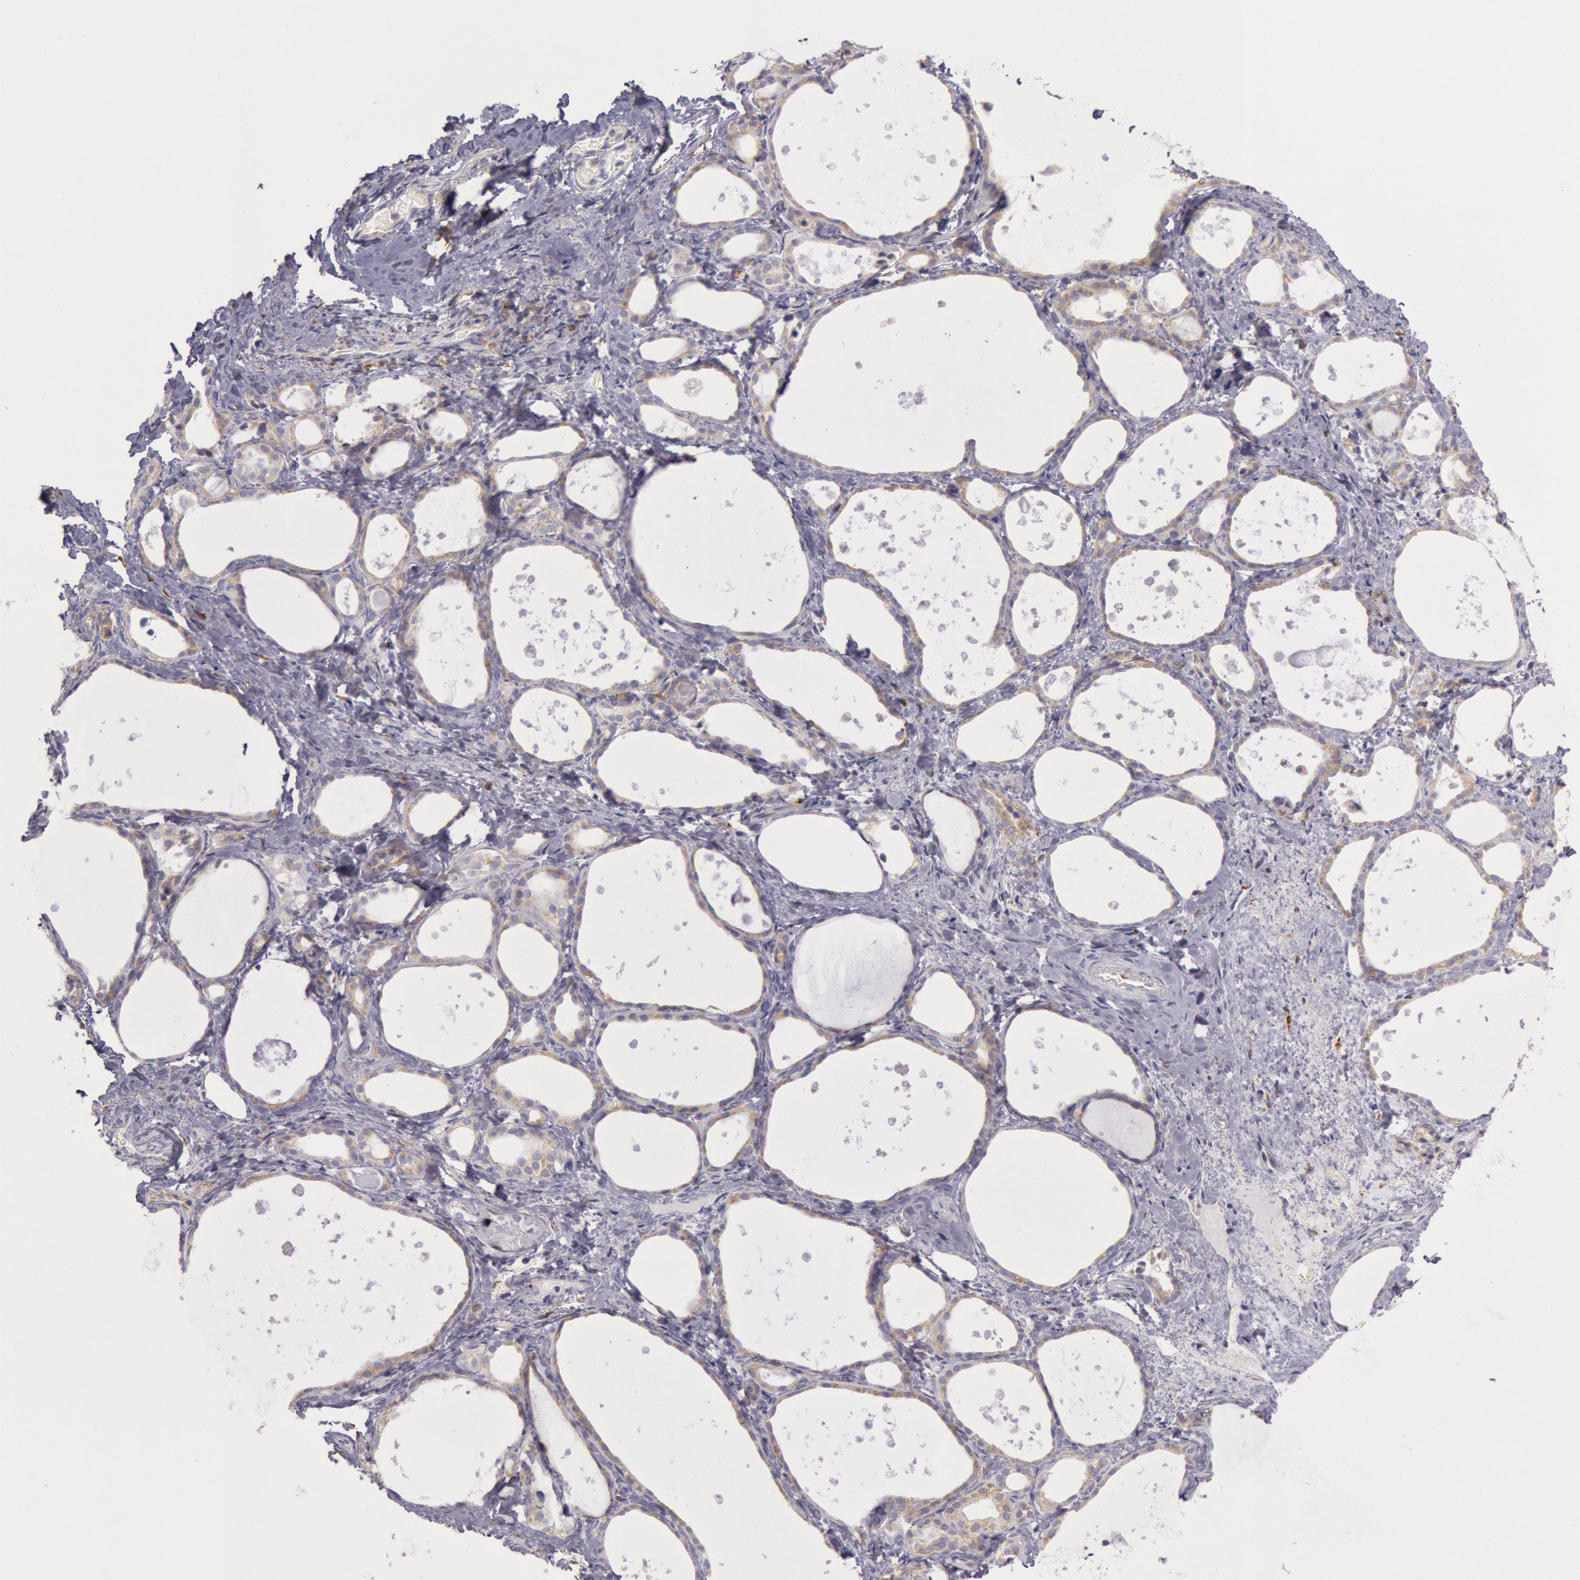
{"staining": {"intensity": "negative", "quantity": "none", "location": "none"}, "tissue": "thyroid gland", "cell_type": "Glandular cells", "image_type": "normal", "snomed": [{"axis": "morphology", "description": "Normal tissue, NOS"}, {"axis": "topography", "description": "Thyroid gland"}], "caption": "Immunohistochemistry micrograph of unremarkable thyroid gland stained for a protein (brown), which exhibits no positivity in glandular cells.", "gene": "CIDEB", "patient": {"sex": "female", "age": 75}}